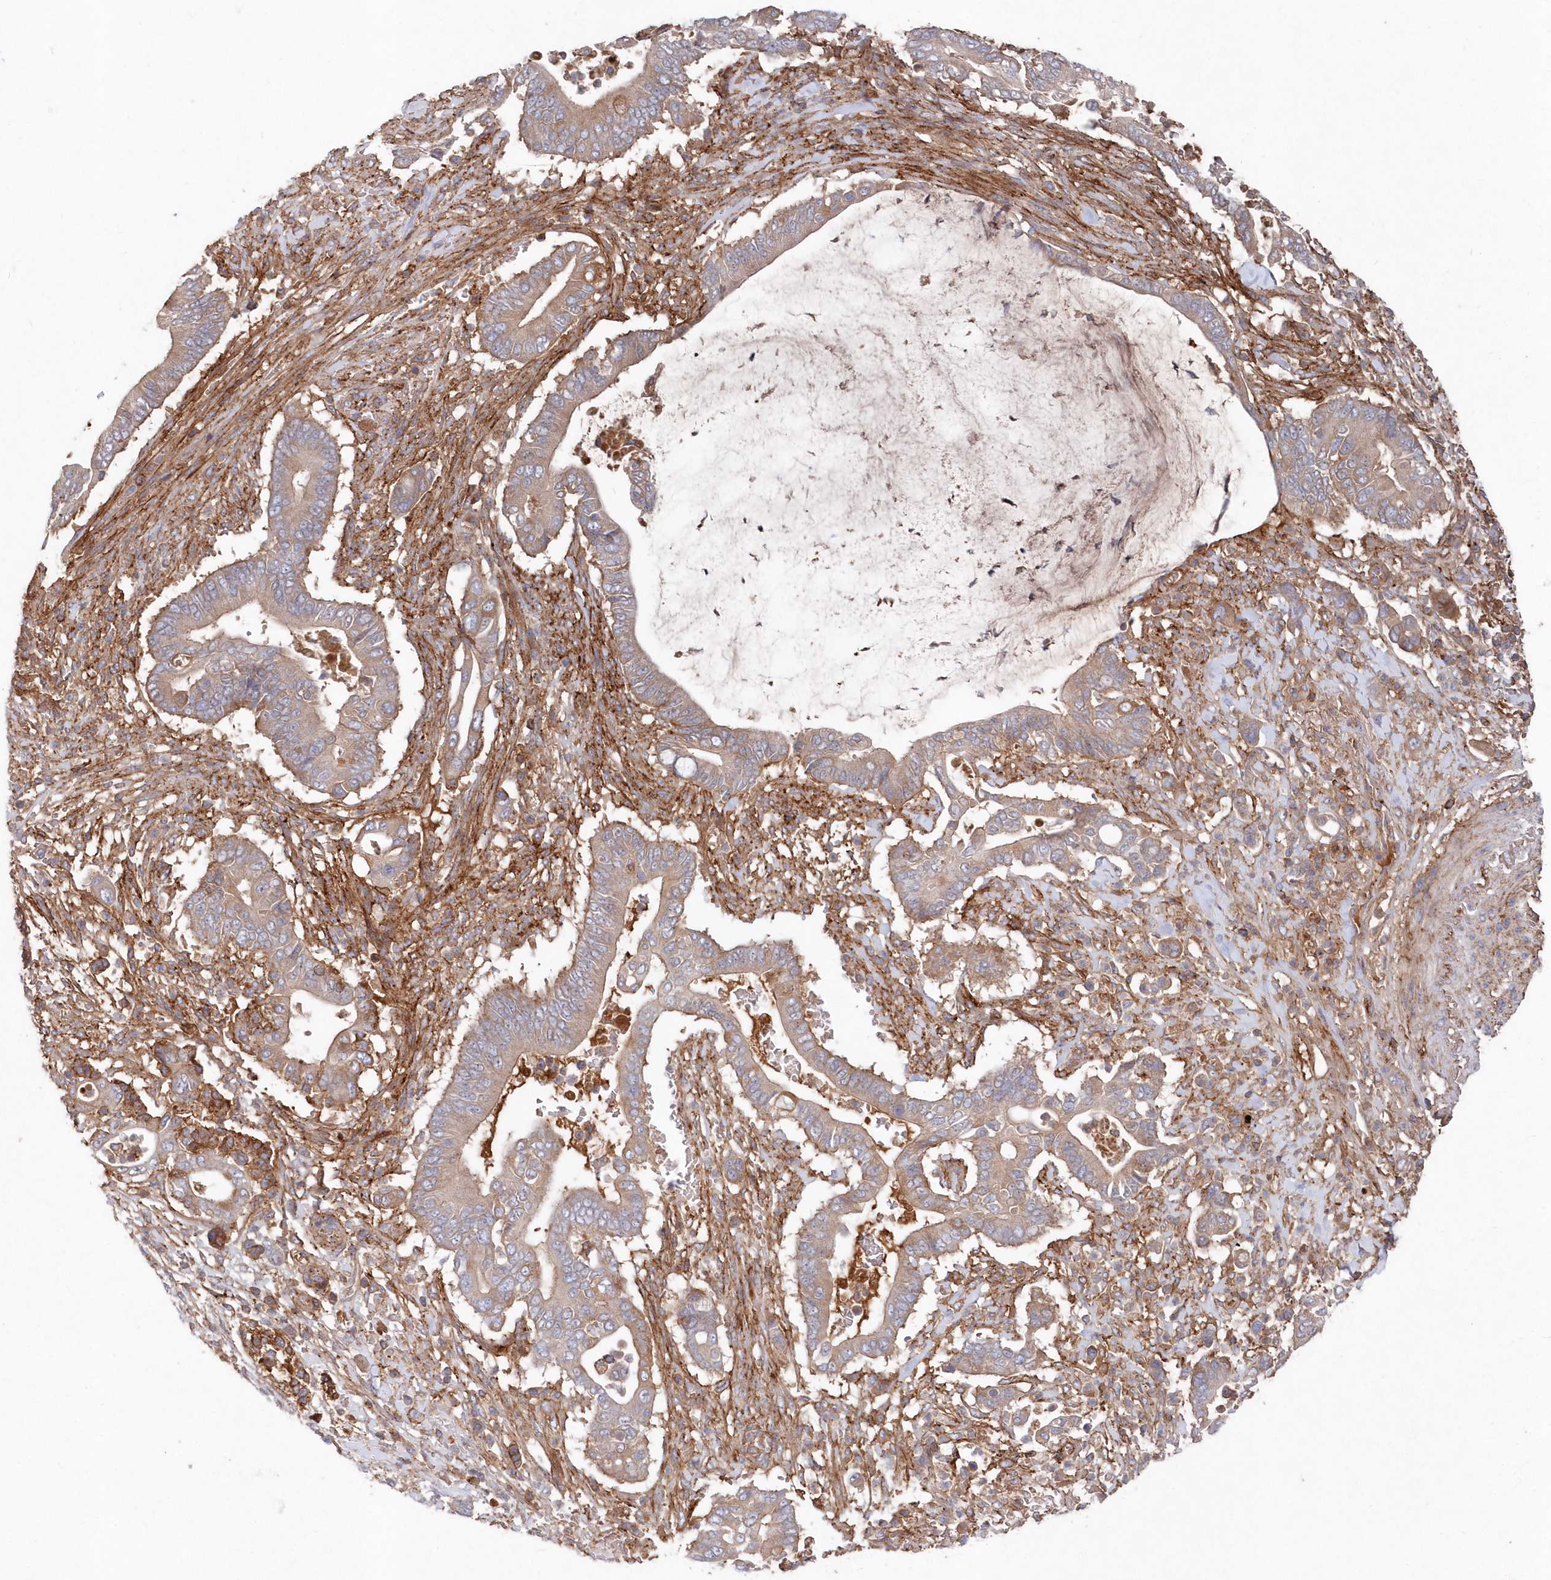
{"staining": {"intensity": "weak", "quantity": ">75%", "location": "cytoplasmic/membranous"}, "tissue": "pancreatic cancer", "cell_type": "Tumor cells", "image_type": "cancer", "snomed": [{"axis": "morphology", "description": "Adenocarcinoma, NOS"}, {"axis": "topography", "description": "Pancreas"}], "caption": "This is an image of IHC staining of pancreatic adenocarcinoma, which shows weak expression in the cytoplasmic/membranous of tumor cells.", "gene": "ABHD14B", "patient": {"sex": "male", "age": 68}}